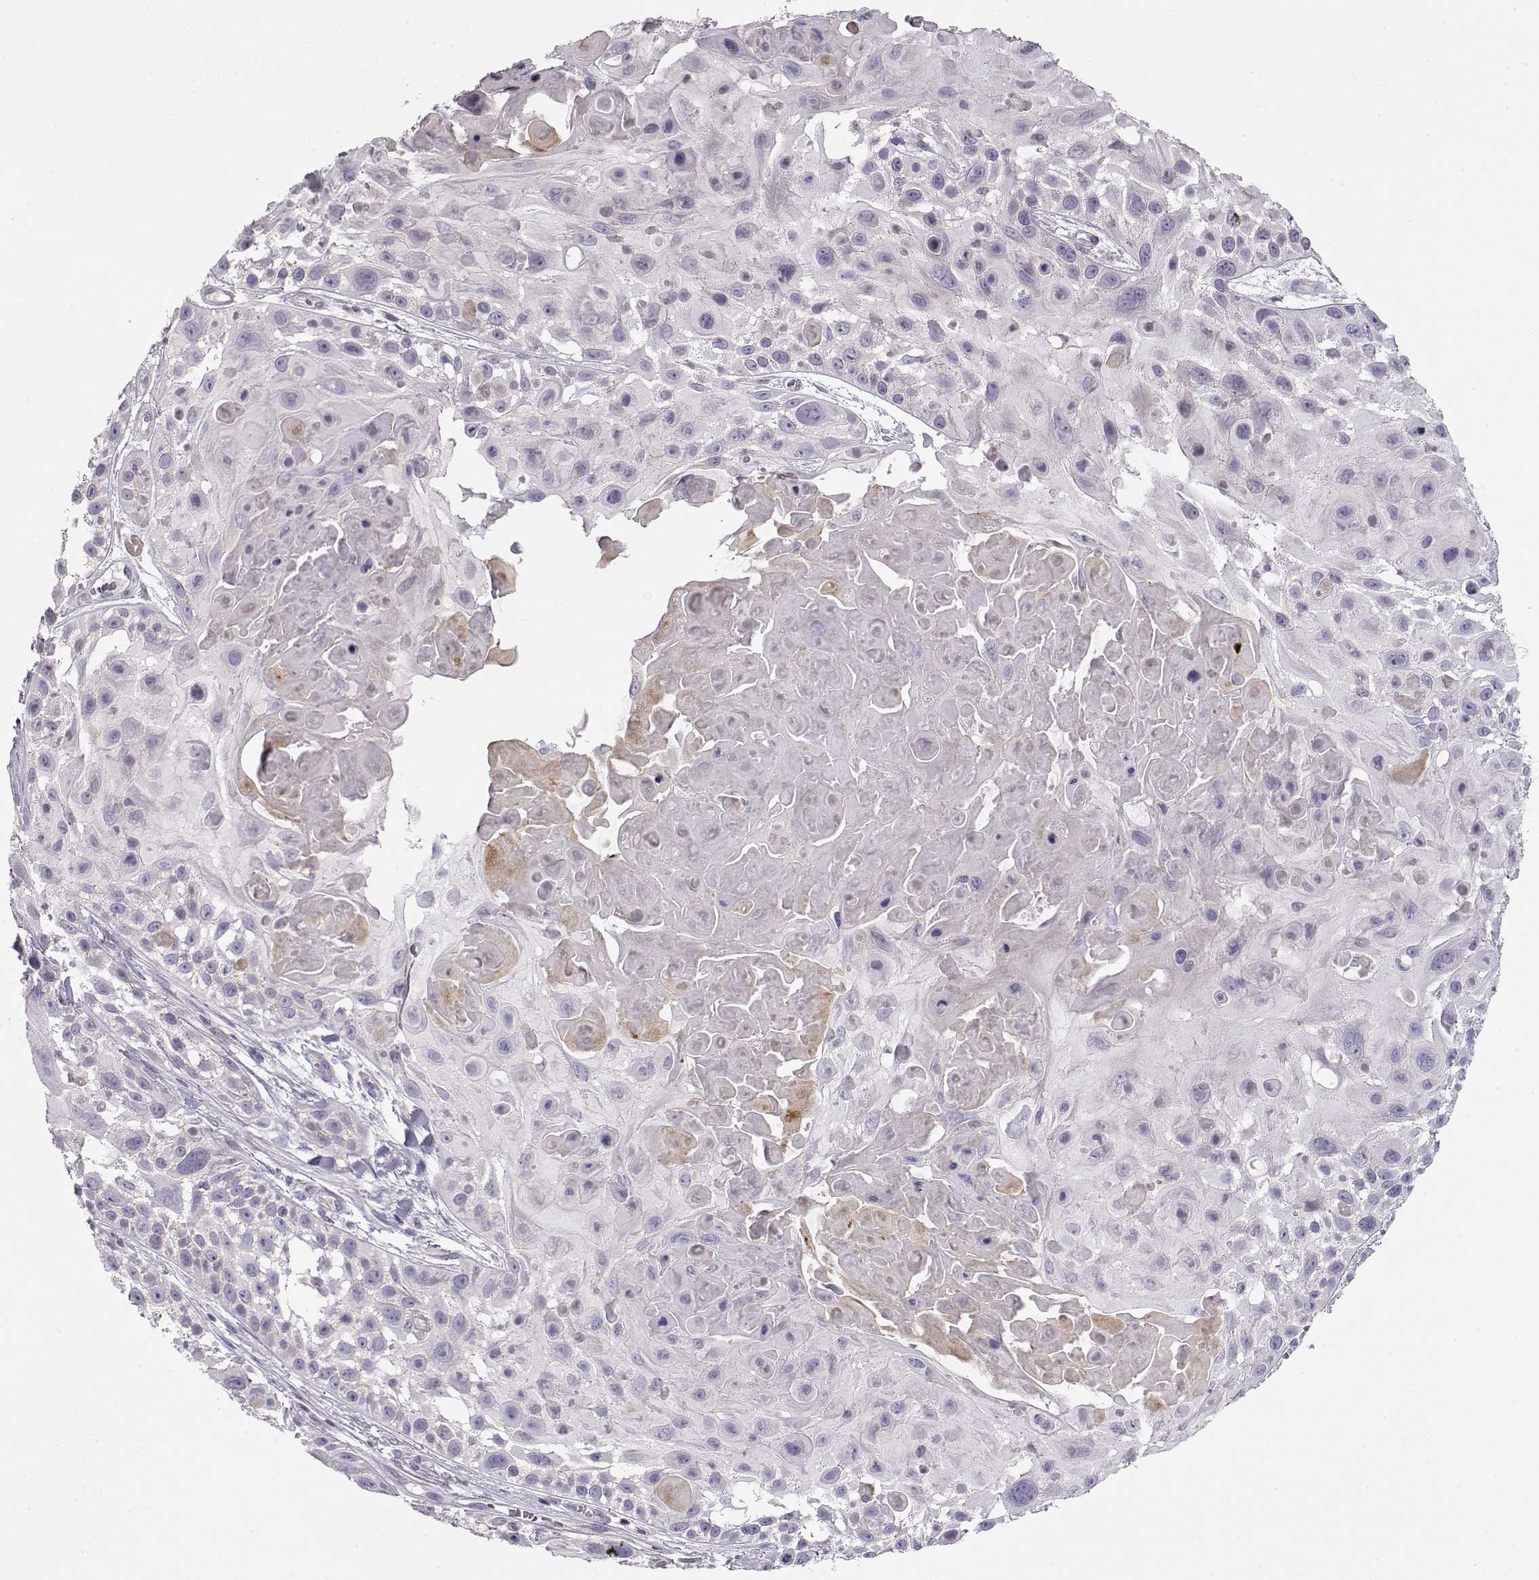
{"staining": {"intensity": "negative", "quantity": "none", "location": "none"}, "tissue": "skin cancer", "cell_type": "Tumor cells", "image_type": "cancer", "snomed": [{"axis": "morphology", "description": "Squamous cell carcinoma, NOS"}, {"axis": "topography", "description": "Skin"}, {"axis": "topography", "description": "Anal"}], "caption": "Photomicrograph shows no protein positivity in tumor cells of squamous cell carcinoma (skin) tissue.", "gene": "GRK1", "patient": {"sex": "female", "age": 75}}